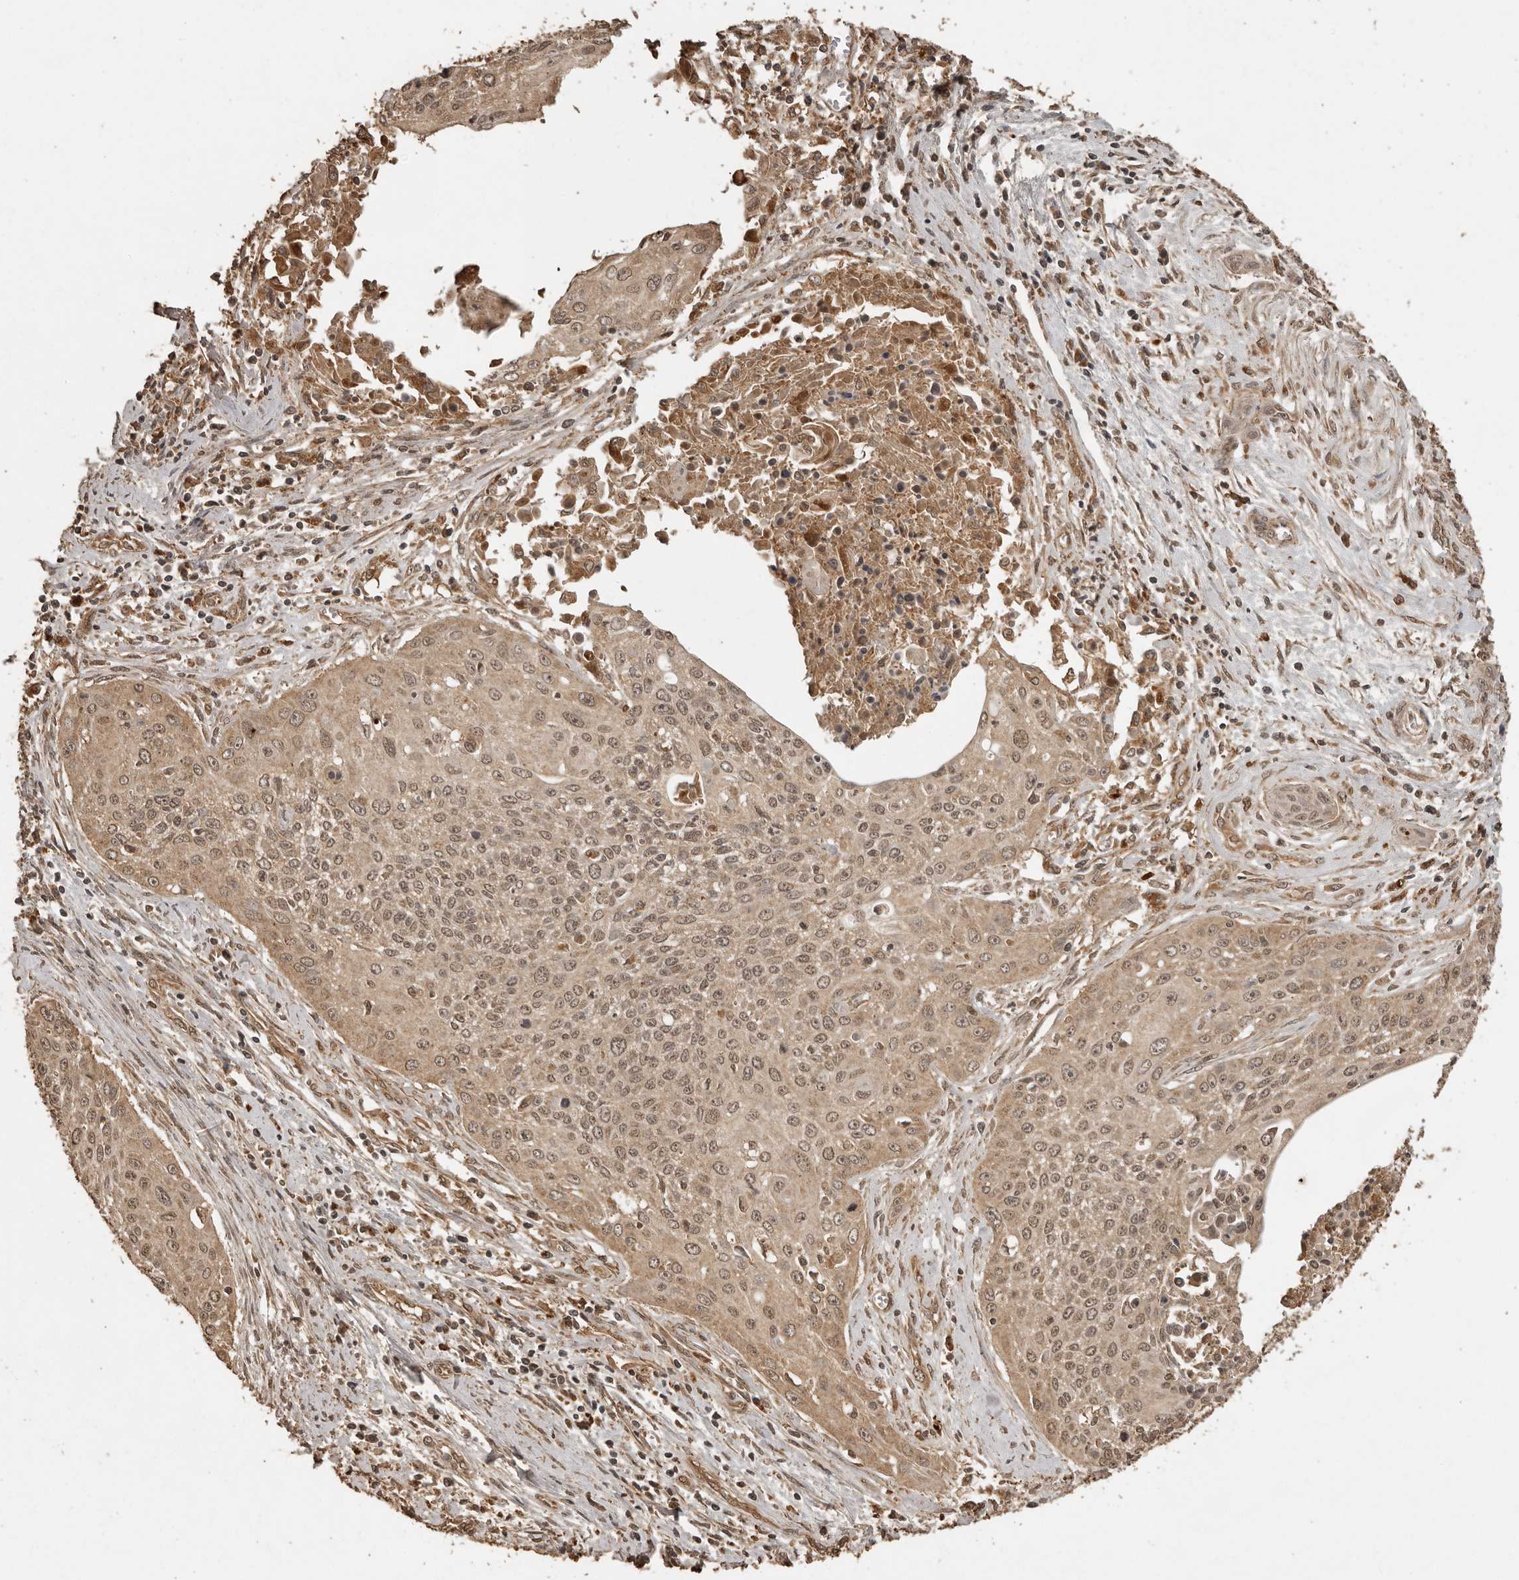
{"staining": {"intensity": "weak", "quantity": ">75%", "location": "cytoplasmic/membranous,nuclear"}, "tissue": "cervical cancer", "cell_type": "Tumor cells", "image_type": "cancer", "snomed": [{"axis": "morphology", "description": "Squamous cell carcinoma, NOS"}, {"axis": "topography", "description": "Cervix"}], "caption": "This image demonstrates cervical cancer stained with immunohistochemistry to label a protein in brown. The cytoplasmic/membranous and nuclear of tumor cells show weak positivity for the protein. Nuclei are counter-stained blue.", "gene": "CTF1", "patient": {"sex": "female", "age": 55}}